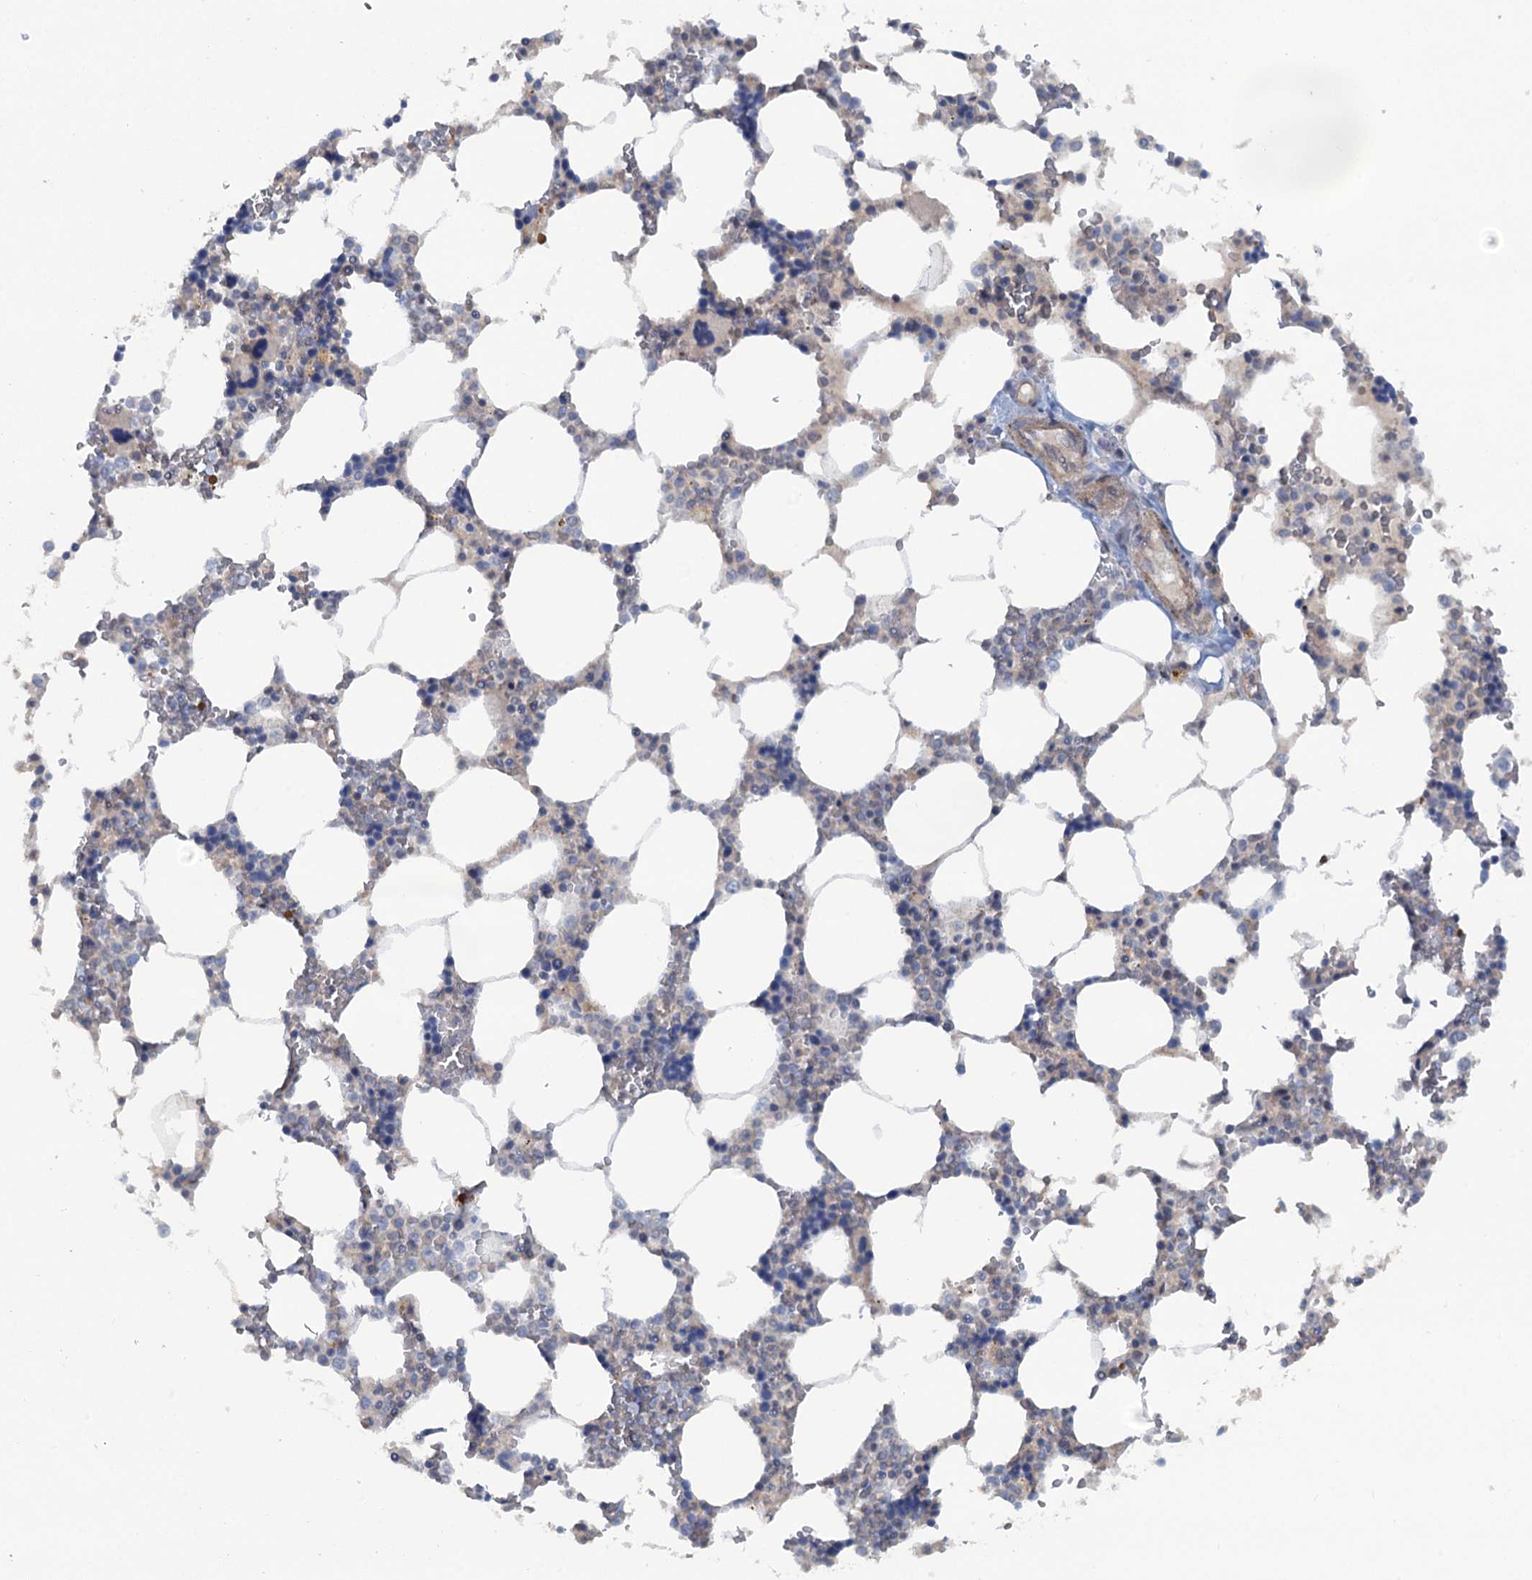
{"staining": {"intensity": "weak", "quantity": "<25%", "location": "cytoplasmic/membranous"}, "tissue": "bone marrow", "cell_type": "Hematopoietic cells", "image_type": "normal", "snomed": [{"axis": "morphology", "description": "Normal tissue, NOS"}, {"axis": "topography", "description": "Bone marrow"}], "caption": "Immunohistochemistry (IHC) histopathology image of benign bone marrow stained for a protein (brown), which demonstrates no staining in hematopoietic cells. (DAB (3,3'-diaminobenzidine) immunohistochemistry visualized using brightfield microscopy, high magnification).", "gene": "MYO16", "patient": {"sex": "male", "age": 64}}